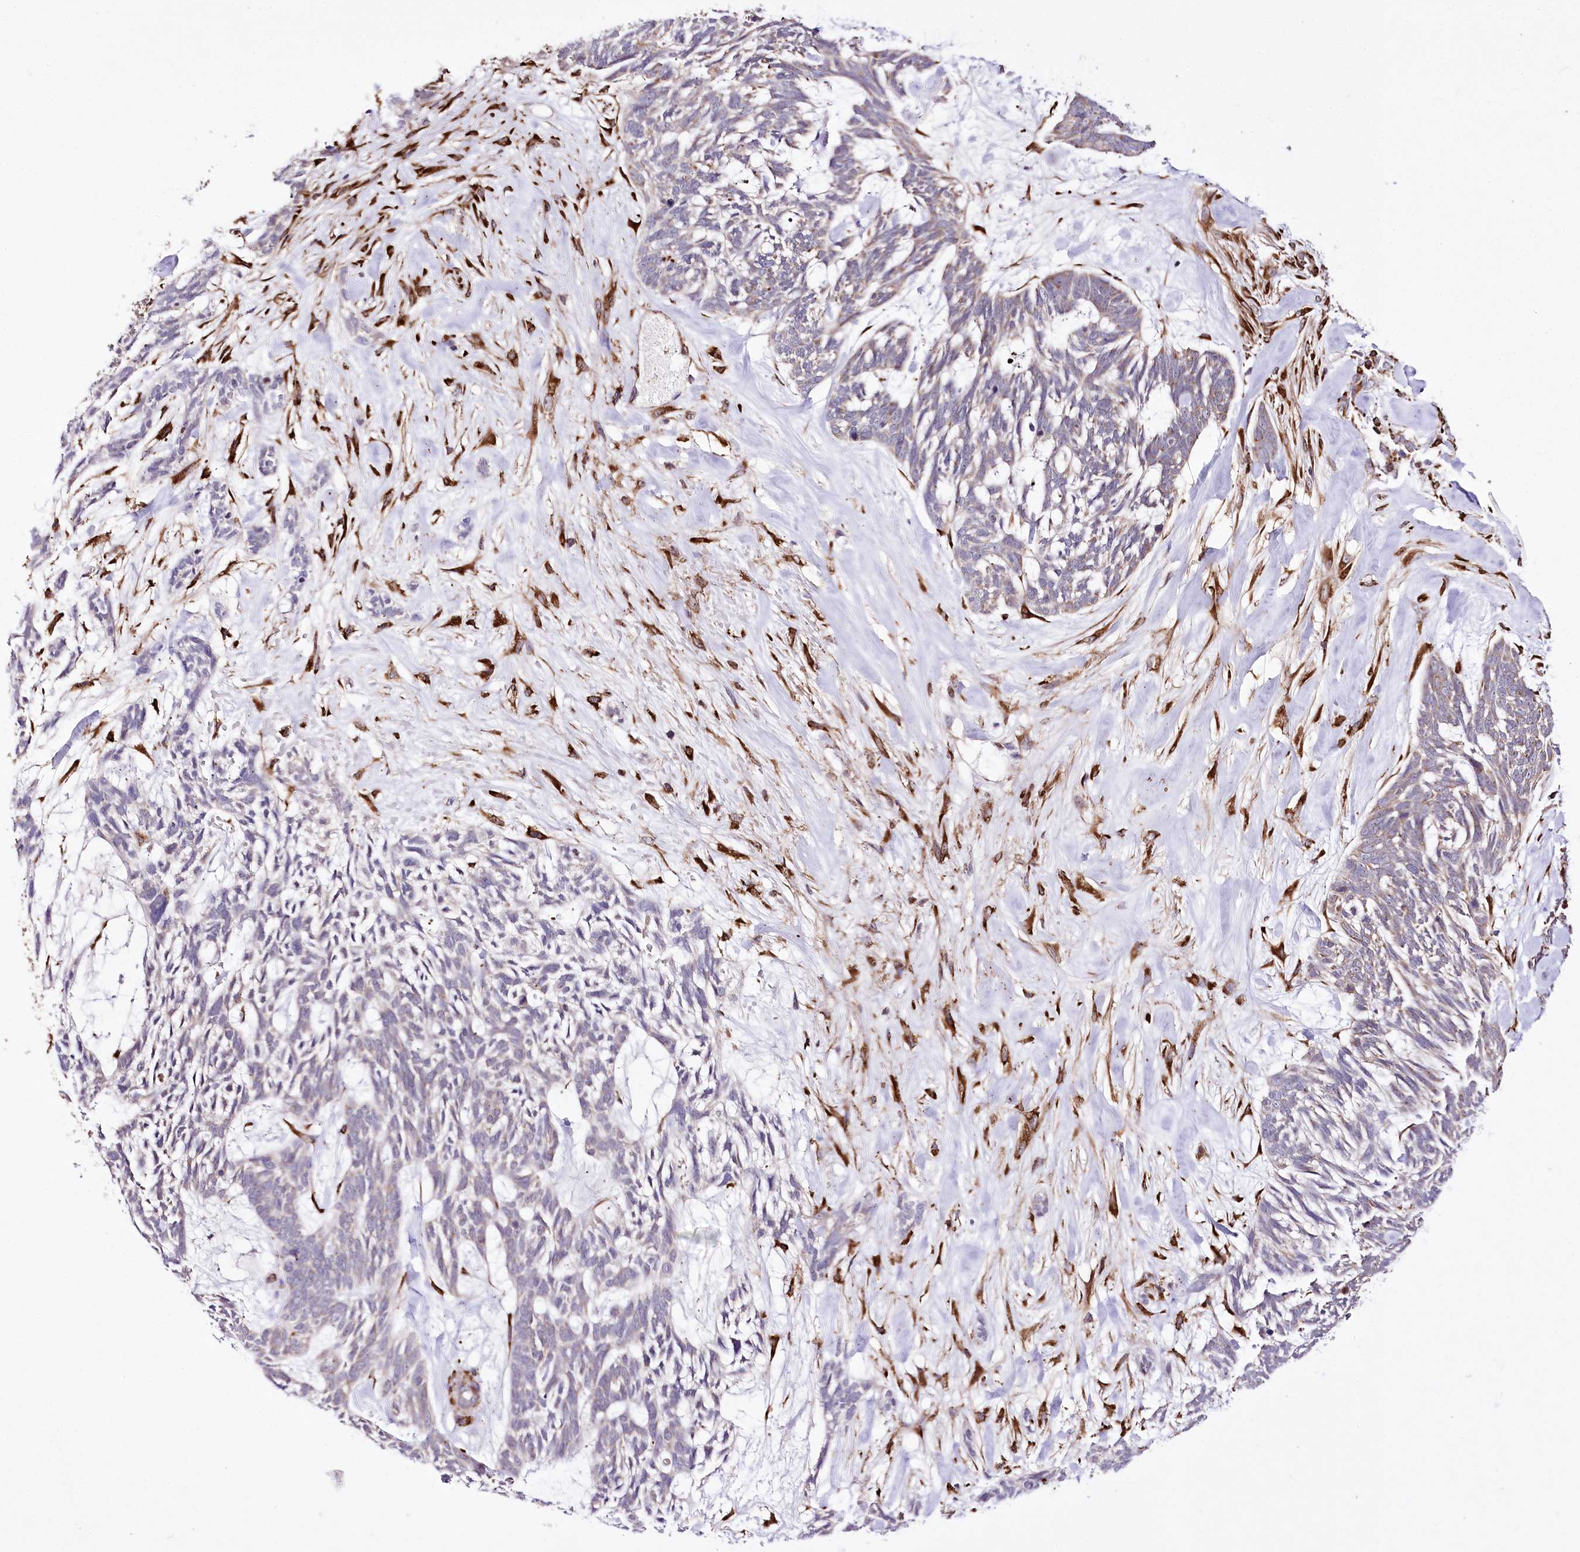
{"staining": {"intensity": "weak", "quantity": "<25%", "location": "cytoplasmic/membranous"}, "tissue": "skin cancer", "cell_type": "Tumor cells", "image_type": "cancer", "snomed": [{"axis": "morphology", "description": "Basal cell carcinoma"}, {"axis": "topography", "description": "Skin"}], "caption": "Skin cancer was stained to show a protein in brown. There is no significant expression in tumor cells.", "gene": "WWC1", "patient": {"sex": "male", "age": 88}}